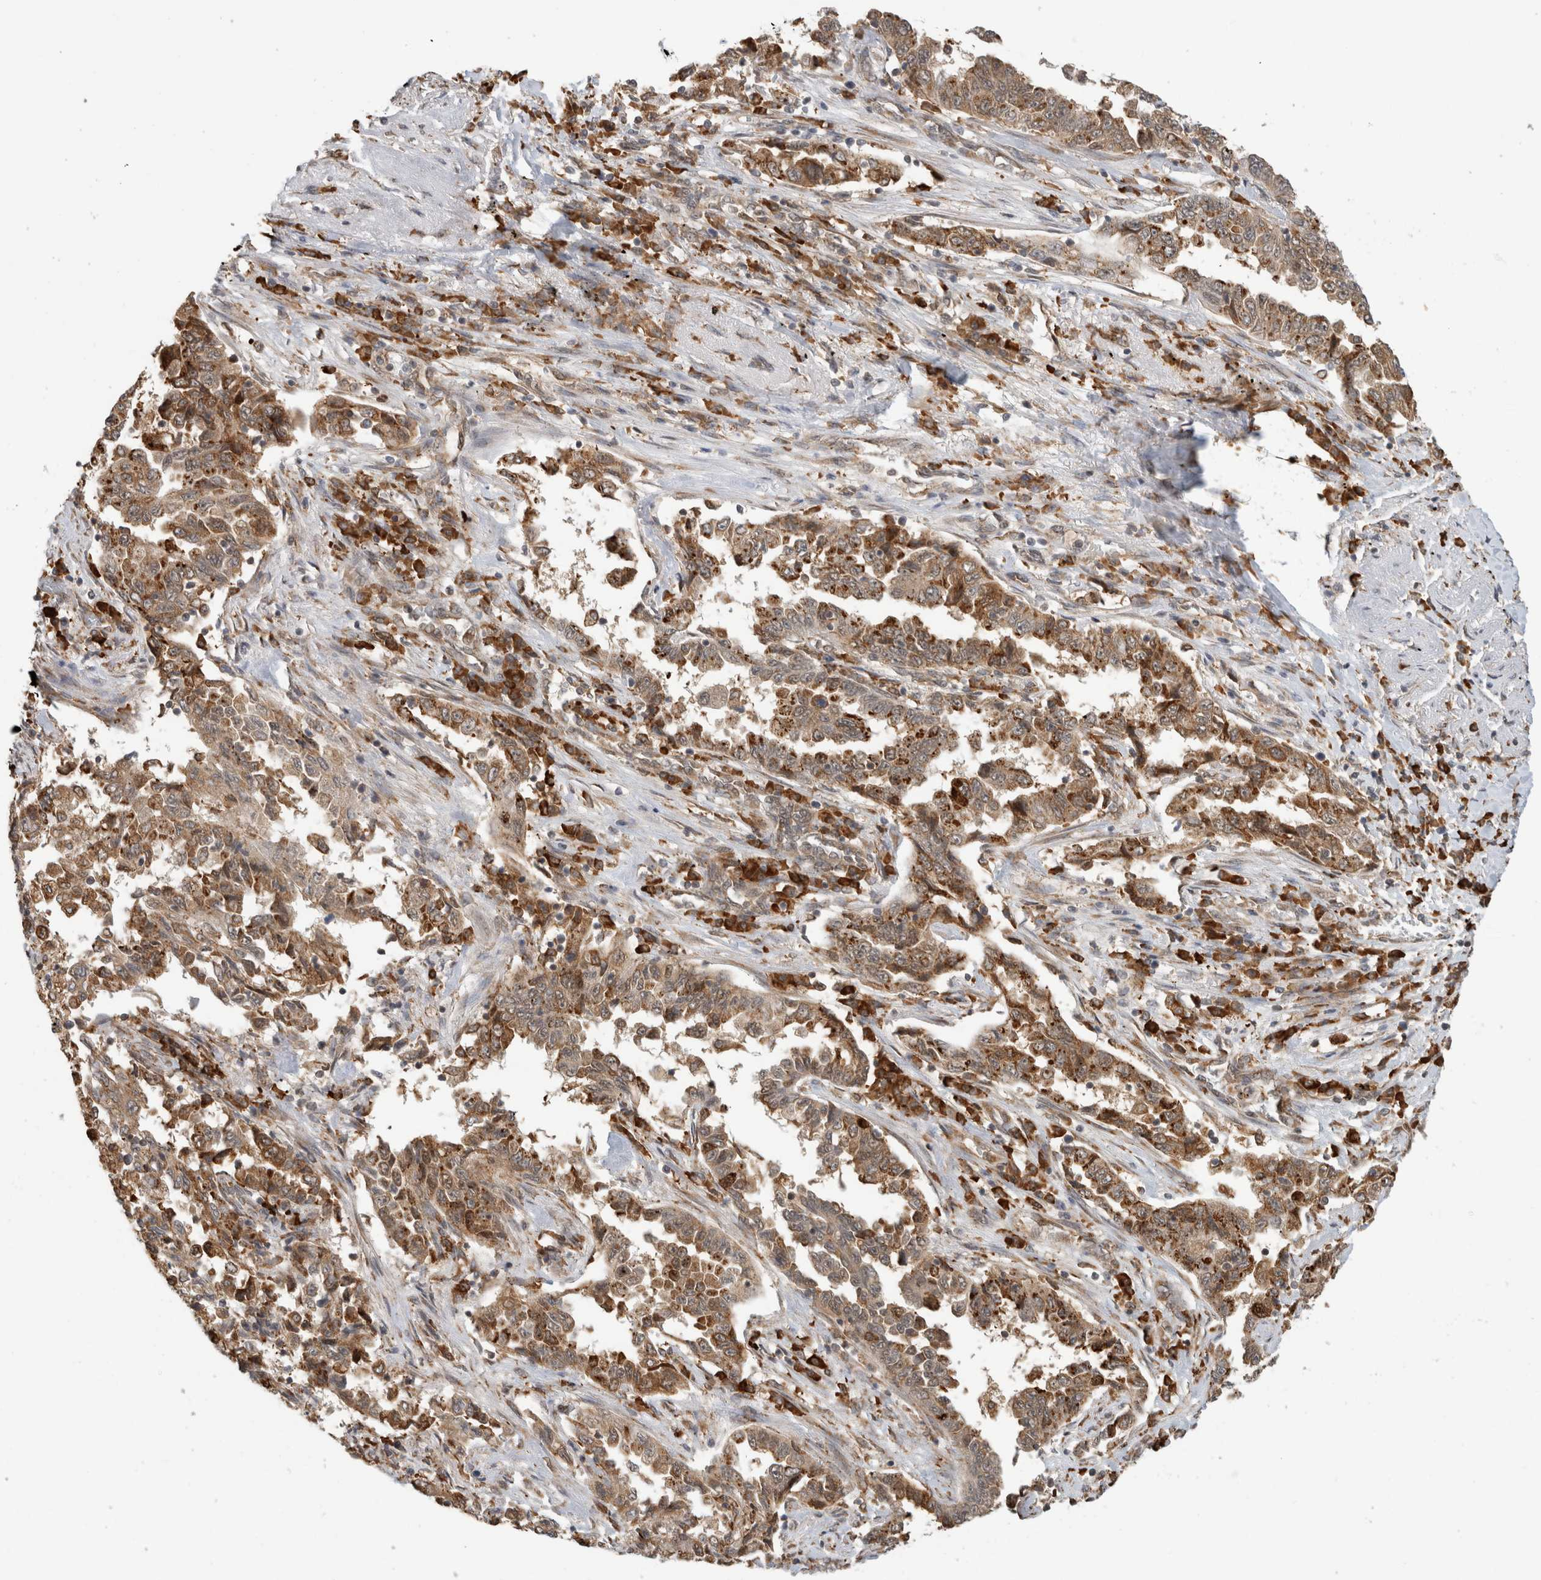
{"staining": {"intensity": "weak", "quantity": ">75%", "location": "cytoplasmic/membranous"}, "tissue": "lung cancer", "cell_type": "Tumor cells", "image_type": "cancer", "snomed": [{"axis": "morphology", "description": "Adenocarcinoma, NOS"}, {"axis": "topography", "description": "Lung"}], "caption": "Lung cancer was stained to show a protein in brown. There is low levels of weak cytoplasmic/membranous positivity in approximately >75% of tumor cells.", "gene": "MS4A7", "patient": {"sex": "female", "age": 51}}